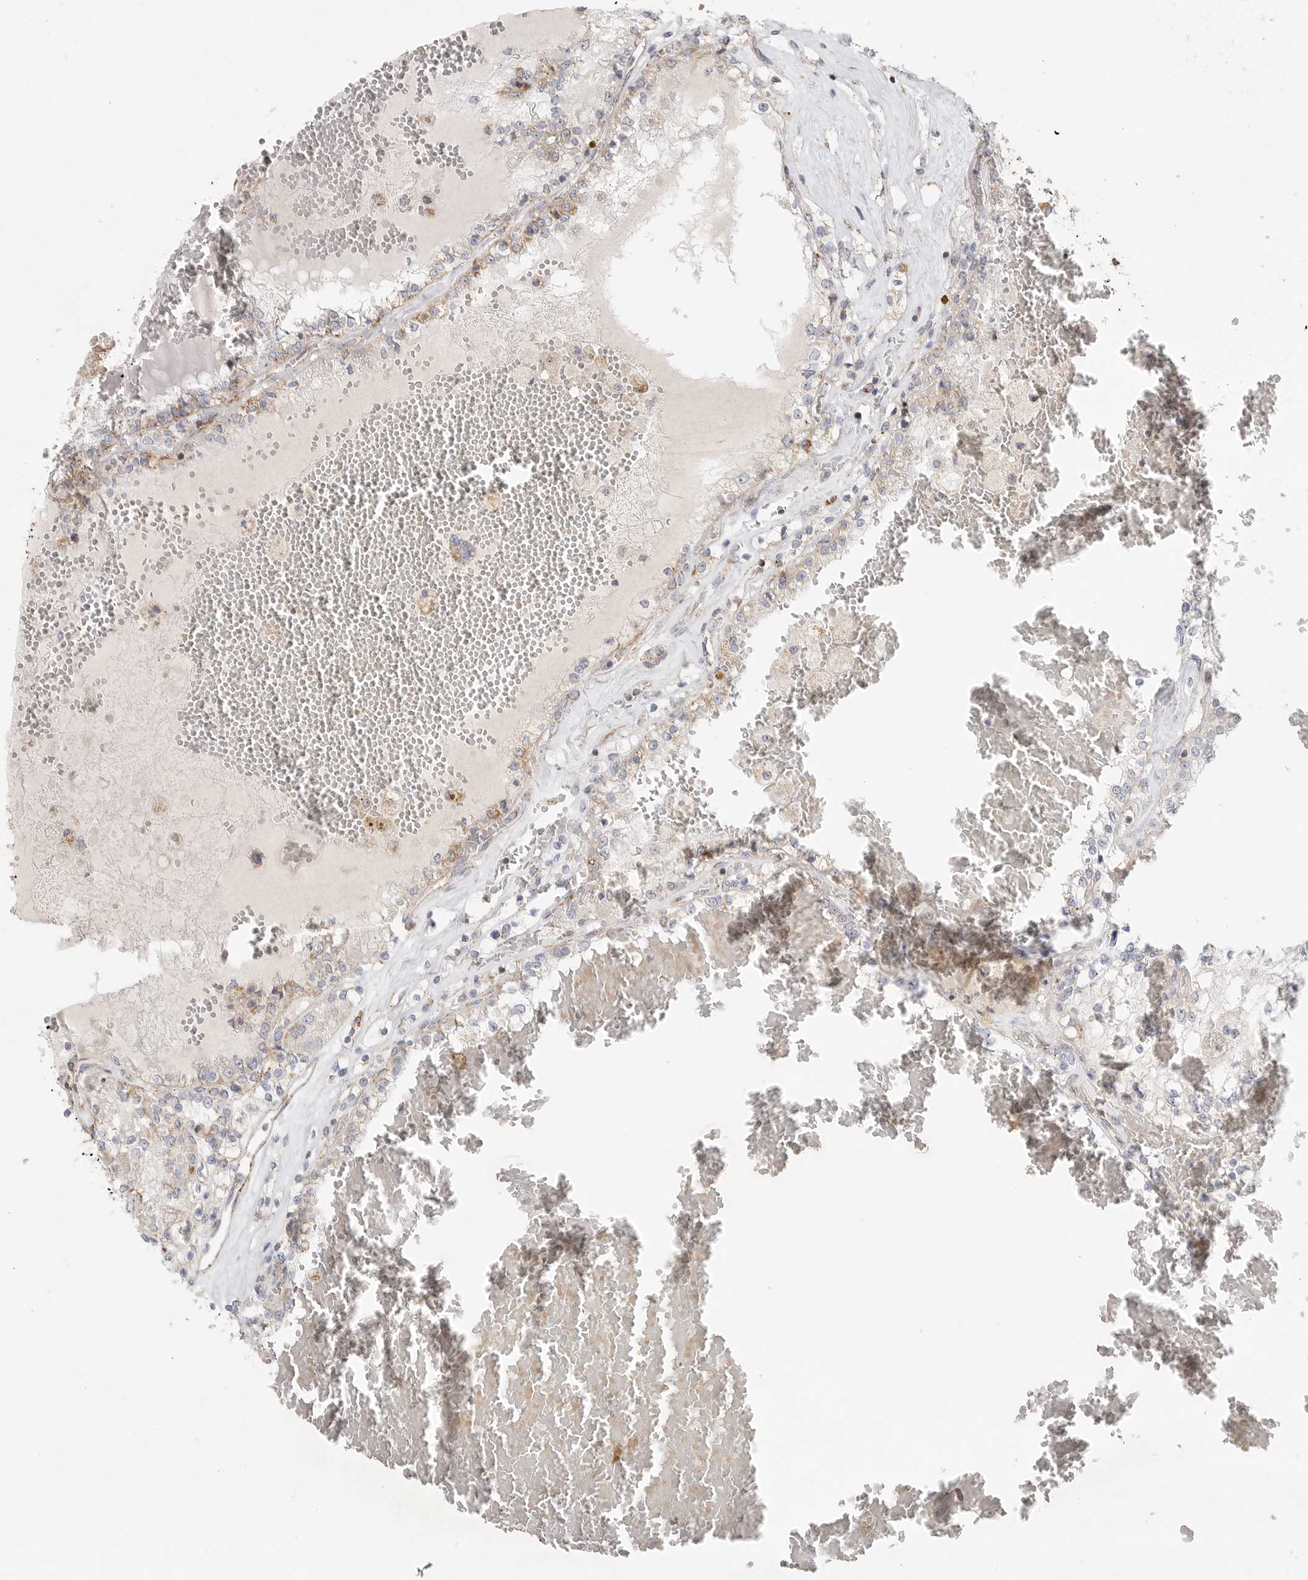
{"staining": {"intensity": "negative", "quantity": "none", "location": "none"}, "tissue": "renal cancer", "cell_type": "Tumor cells", "image_type": "cancer", "snomed": [{"axis": "morphology", "description": "Adenocarcinoma, NOS"}, {"axis": "topography", "description": "Kidney"}], "caption": "Immunohistochemical staining of human renal adenocarcinoma shows no significant expression in tumor cells.", "gene": "SLC25A26", "patient": {"sex": "female", "age": 56}}